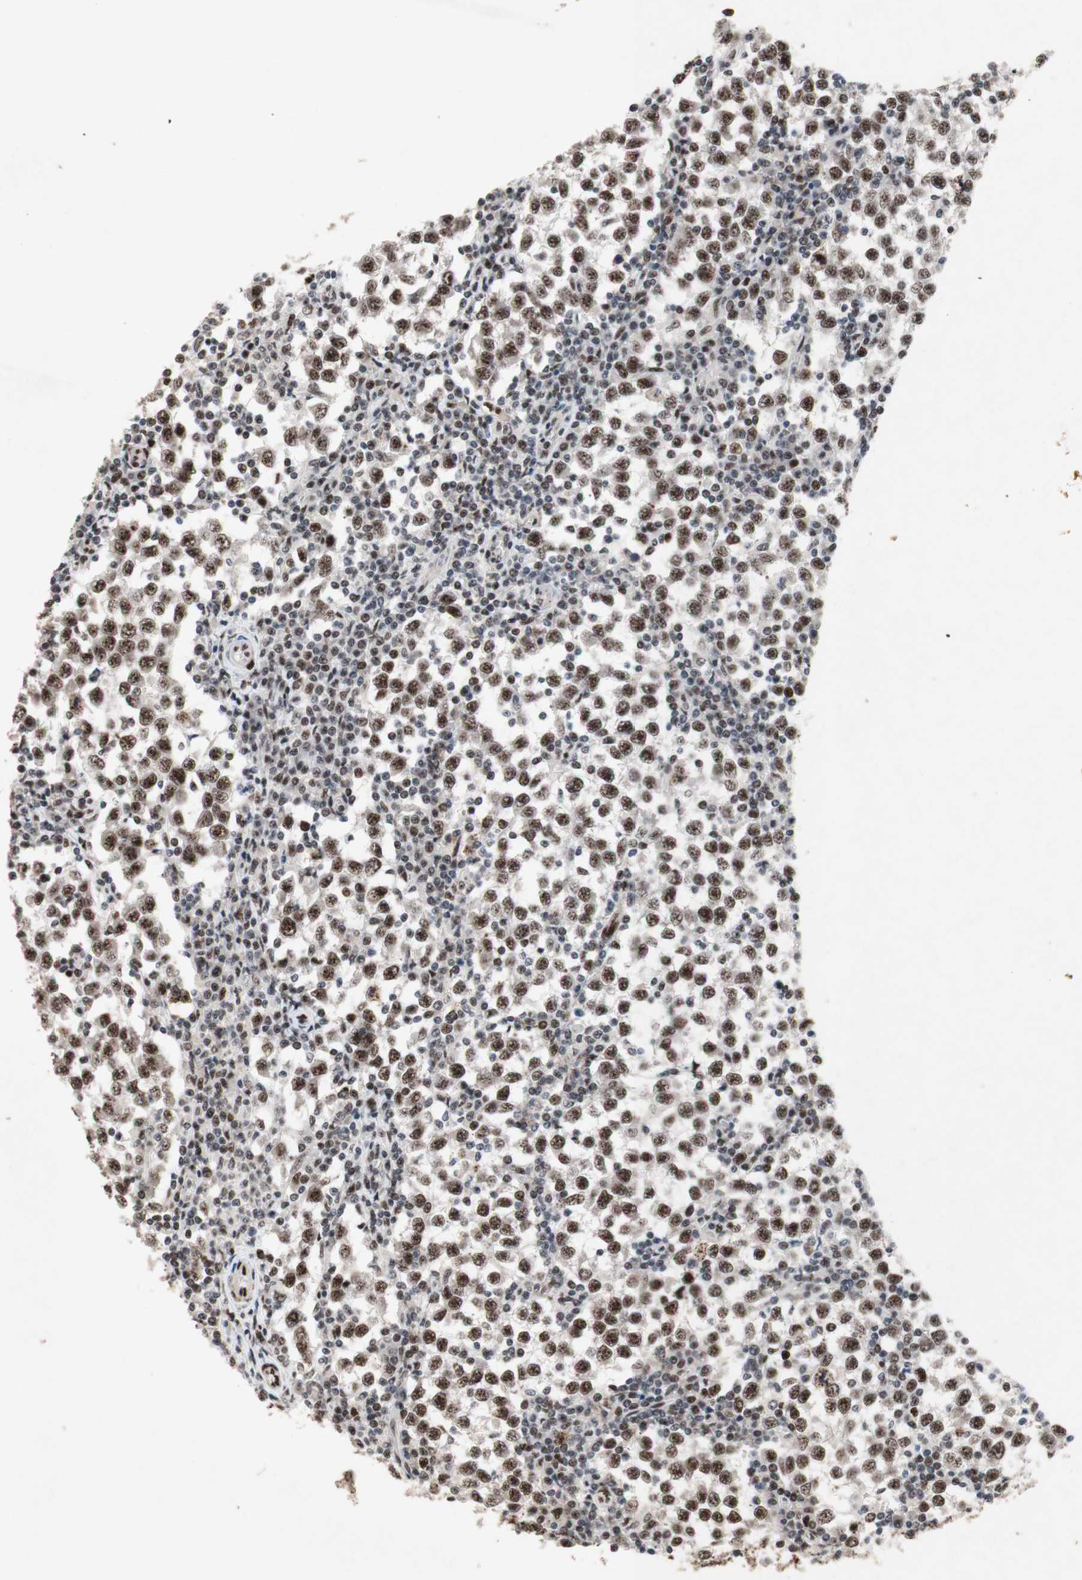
{"staining": {"intensity": "moderate", "quantity": ">75%", "location": "nuclear"}, "tissue": "testis cancer", "cell_type": "Tumor cells", "image_type": "cancer", "snomed": [{"axis": "morphology", "description": "Seminoma, NOS"}, {"axis": "topography", "description": "Testis"}], "caption": "The immunohistochemical stain labels moderate nuclear positivity in tumor cells of testis cancer (seminoma) tissue.", "gene": "TLE1", "patient": {"sex": "male", "age": 65}}